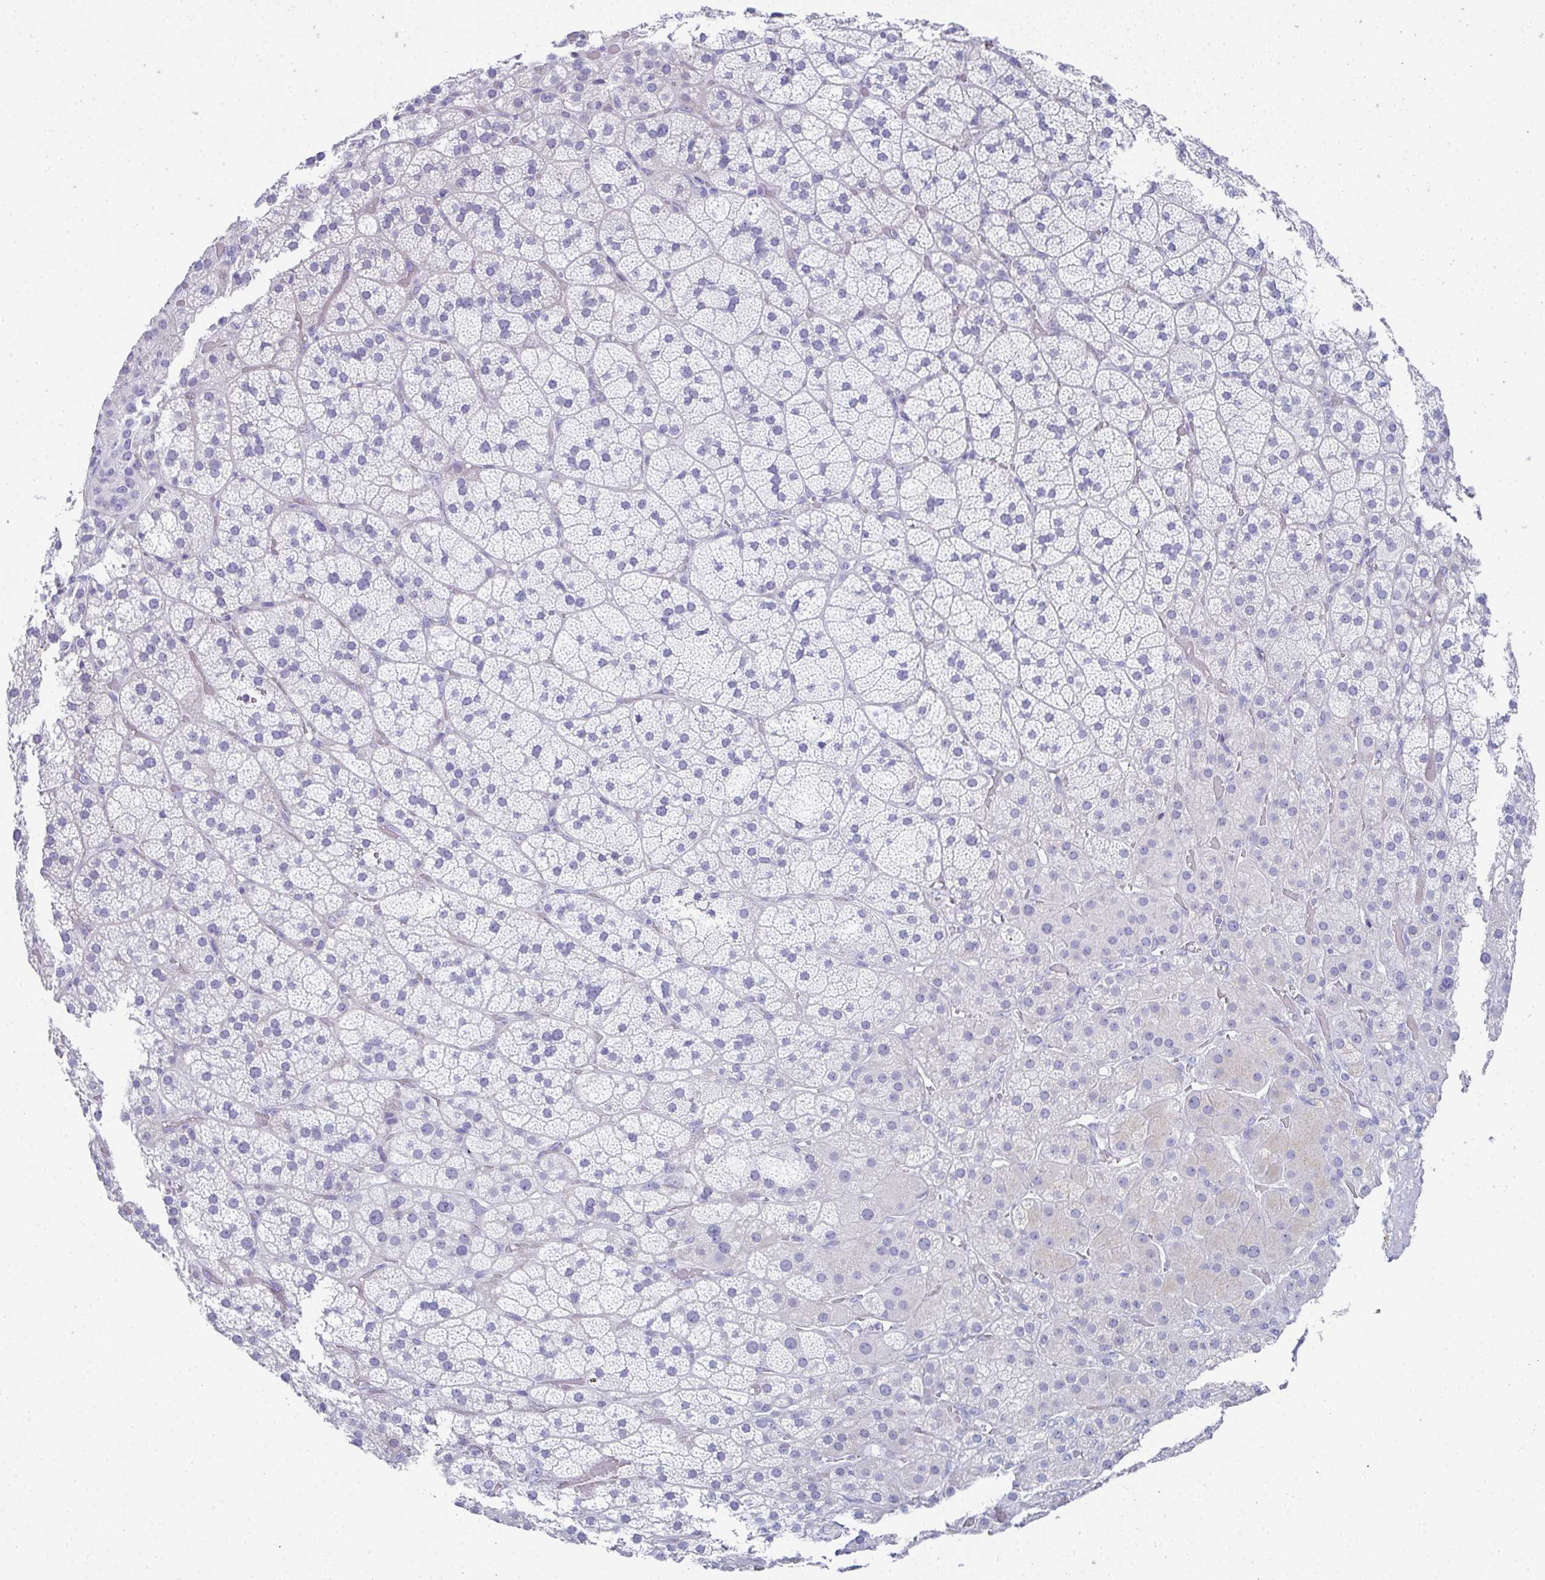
{"staining": {"intensity": "negative", "quantity": "none", "location": "none"}, "tissue": "adrenal gland", "cell_type": "Glandular cells", "image_type": "normal", "snomed": [{"axis": "morphology", "description": "Normal tissue, NOS"}, {"axis": "topography", "description": "Adrenal gland"}], "caption": "This is a photomicrograph of immunohistochemistry staining of normal adrenal gland, which shows no staining in glandular cells. The staining was performed using DAB to visualize the protein expression in brown, while the nuclei were stained in blue with hematoxylin (Magnification: 20x).", "gene": "SYCP1", "patient": {"sex": "male", "age": 57}}